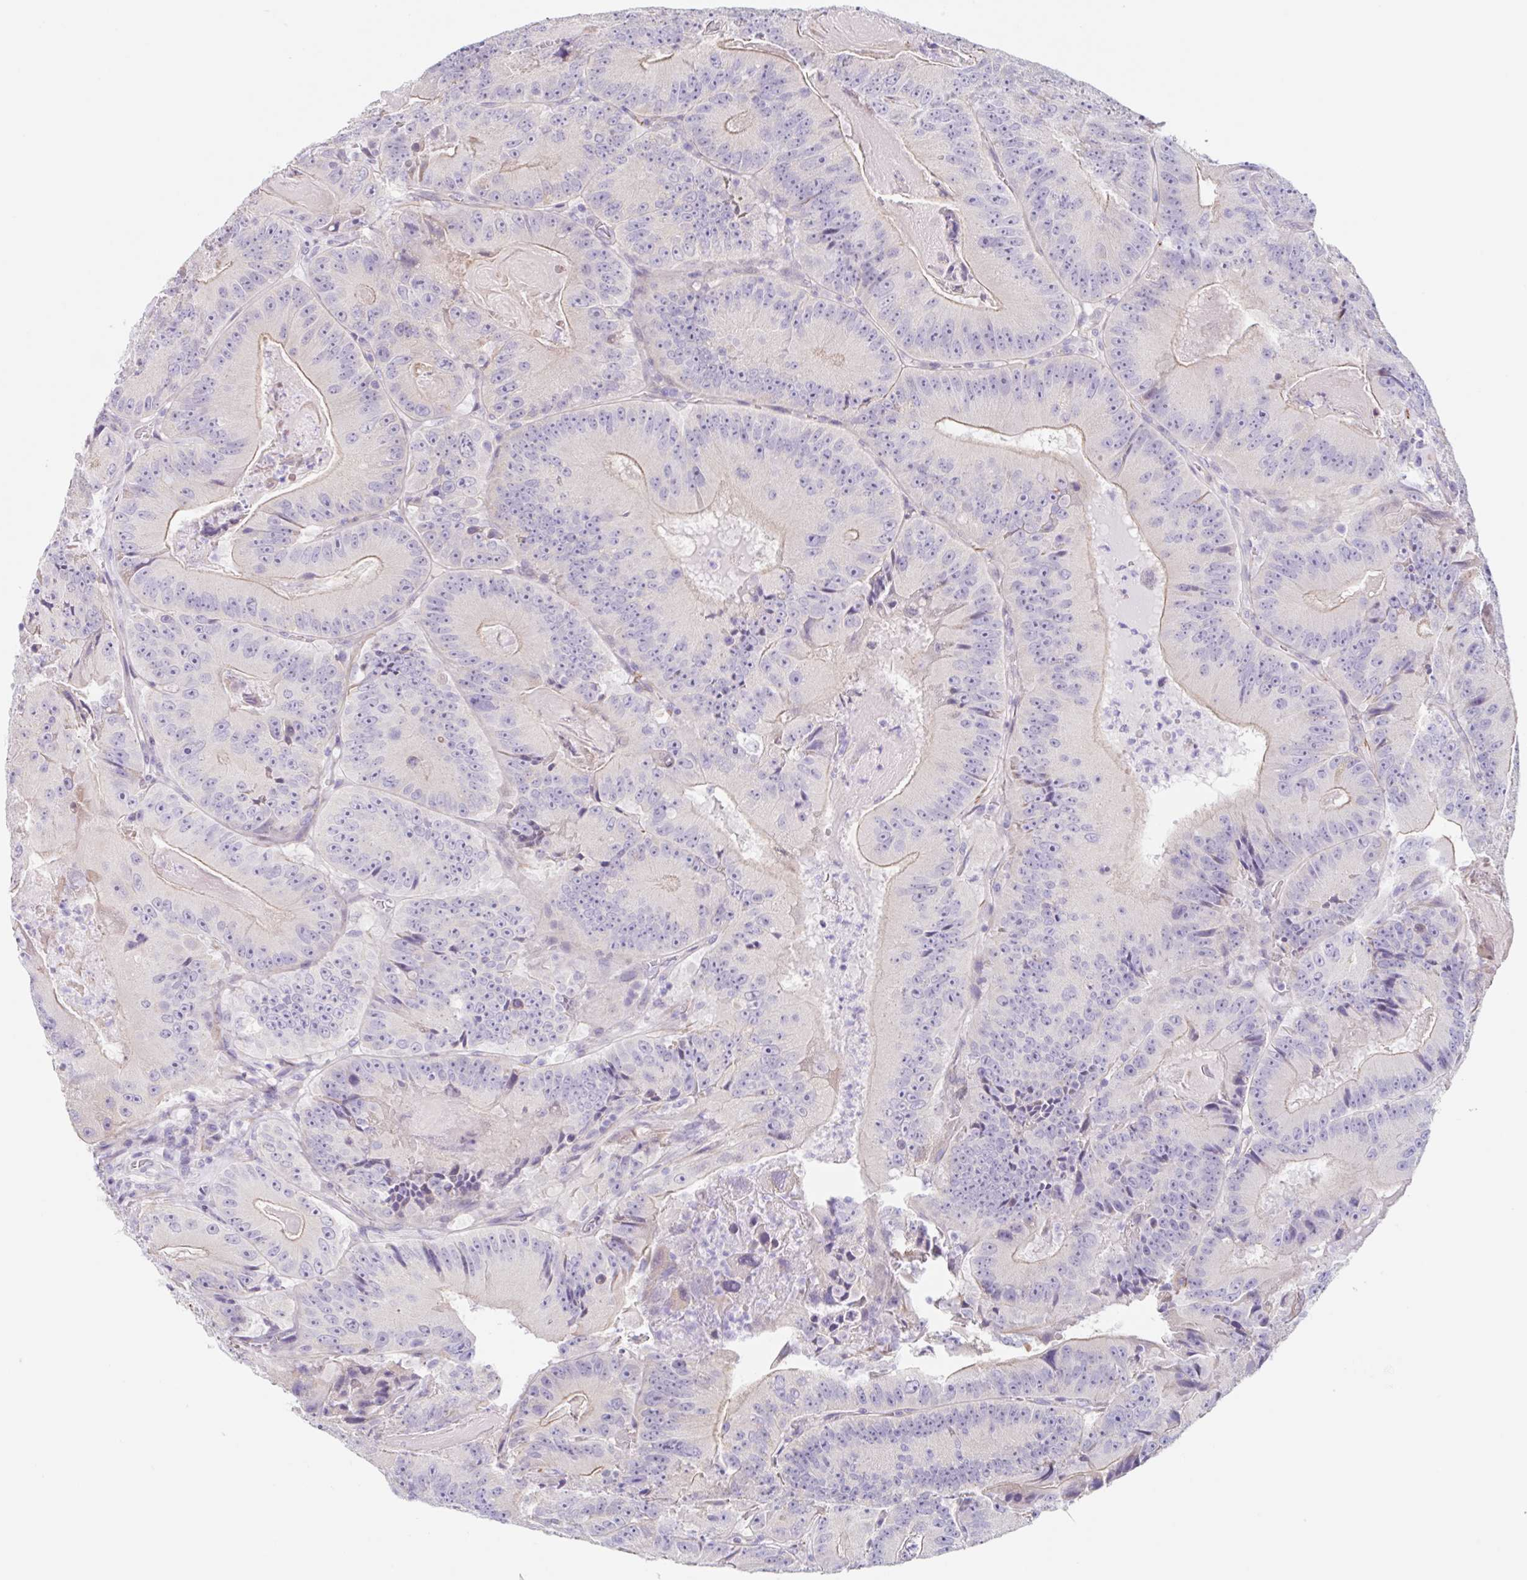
{"staining": {"intensity": "moderate", "quantity": "<25%", "location": "cytoplasmic/membranous"}, "tissue": "colorectal cancer", "cell_type": "Tumor cells", "image_type": "cancer", "snomed": [{"axis": "morphology", "description": "Adenocarcinoma, NOS"}, {"axis": "topography", "description": "Colon"}], "caption": "An immunohistochemistry (IHC) micrograph of tumor tissue is shown. Protein staining in brown highlights moderate cytoplasmic/membranous positivity in adenocarcinoma (colorectal) within tumor cells. (DAB (3,3'-diaminobenzidine) IHC, brown staining for protein, blue staining for nuclei).", "gene": "DCAF17", "patient": {"sex": "female", "age": 86}}